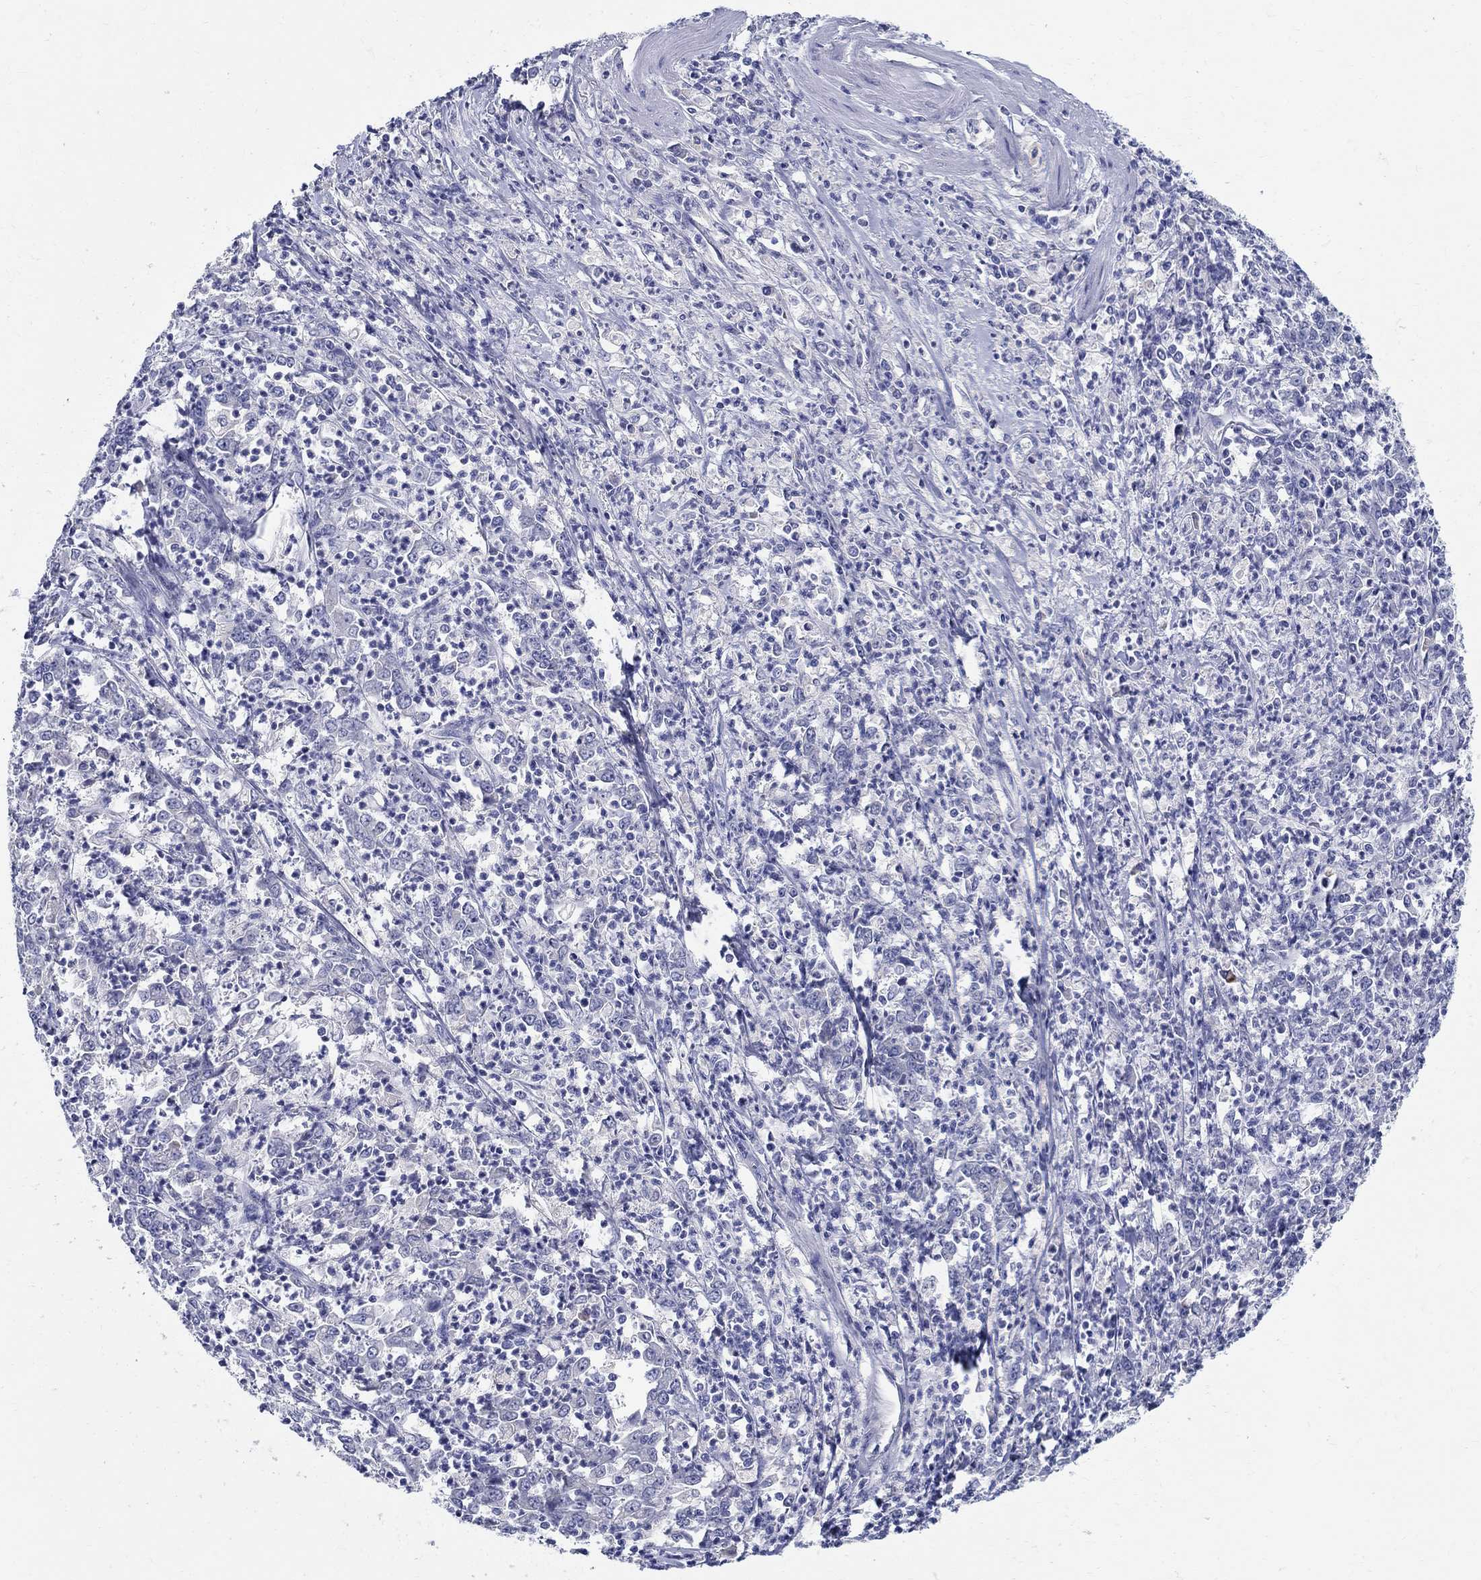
{"staining": {"intensity": "negative", "quantity": "none", "location": "none"}, "tissue": "stomach cancer", "cell_type": "Tumor cells", "image_type": "cancer", "snomed": [{"axis": "morphology", "description": "Adenocarcinoma, NOS"}, {"axis": "topography", "description": "Stomach, lower"}], "caption": "Immunohistochemistry photomicrograph of stomach cancer (adenocarcinoma) stained for a protein (brown), which shows no expression in tumor cells.", "gene": "CRYGD", "patient": {"sex": "female", "age": 71}}